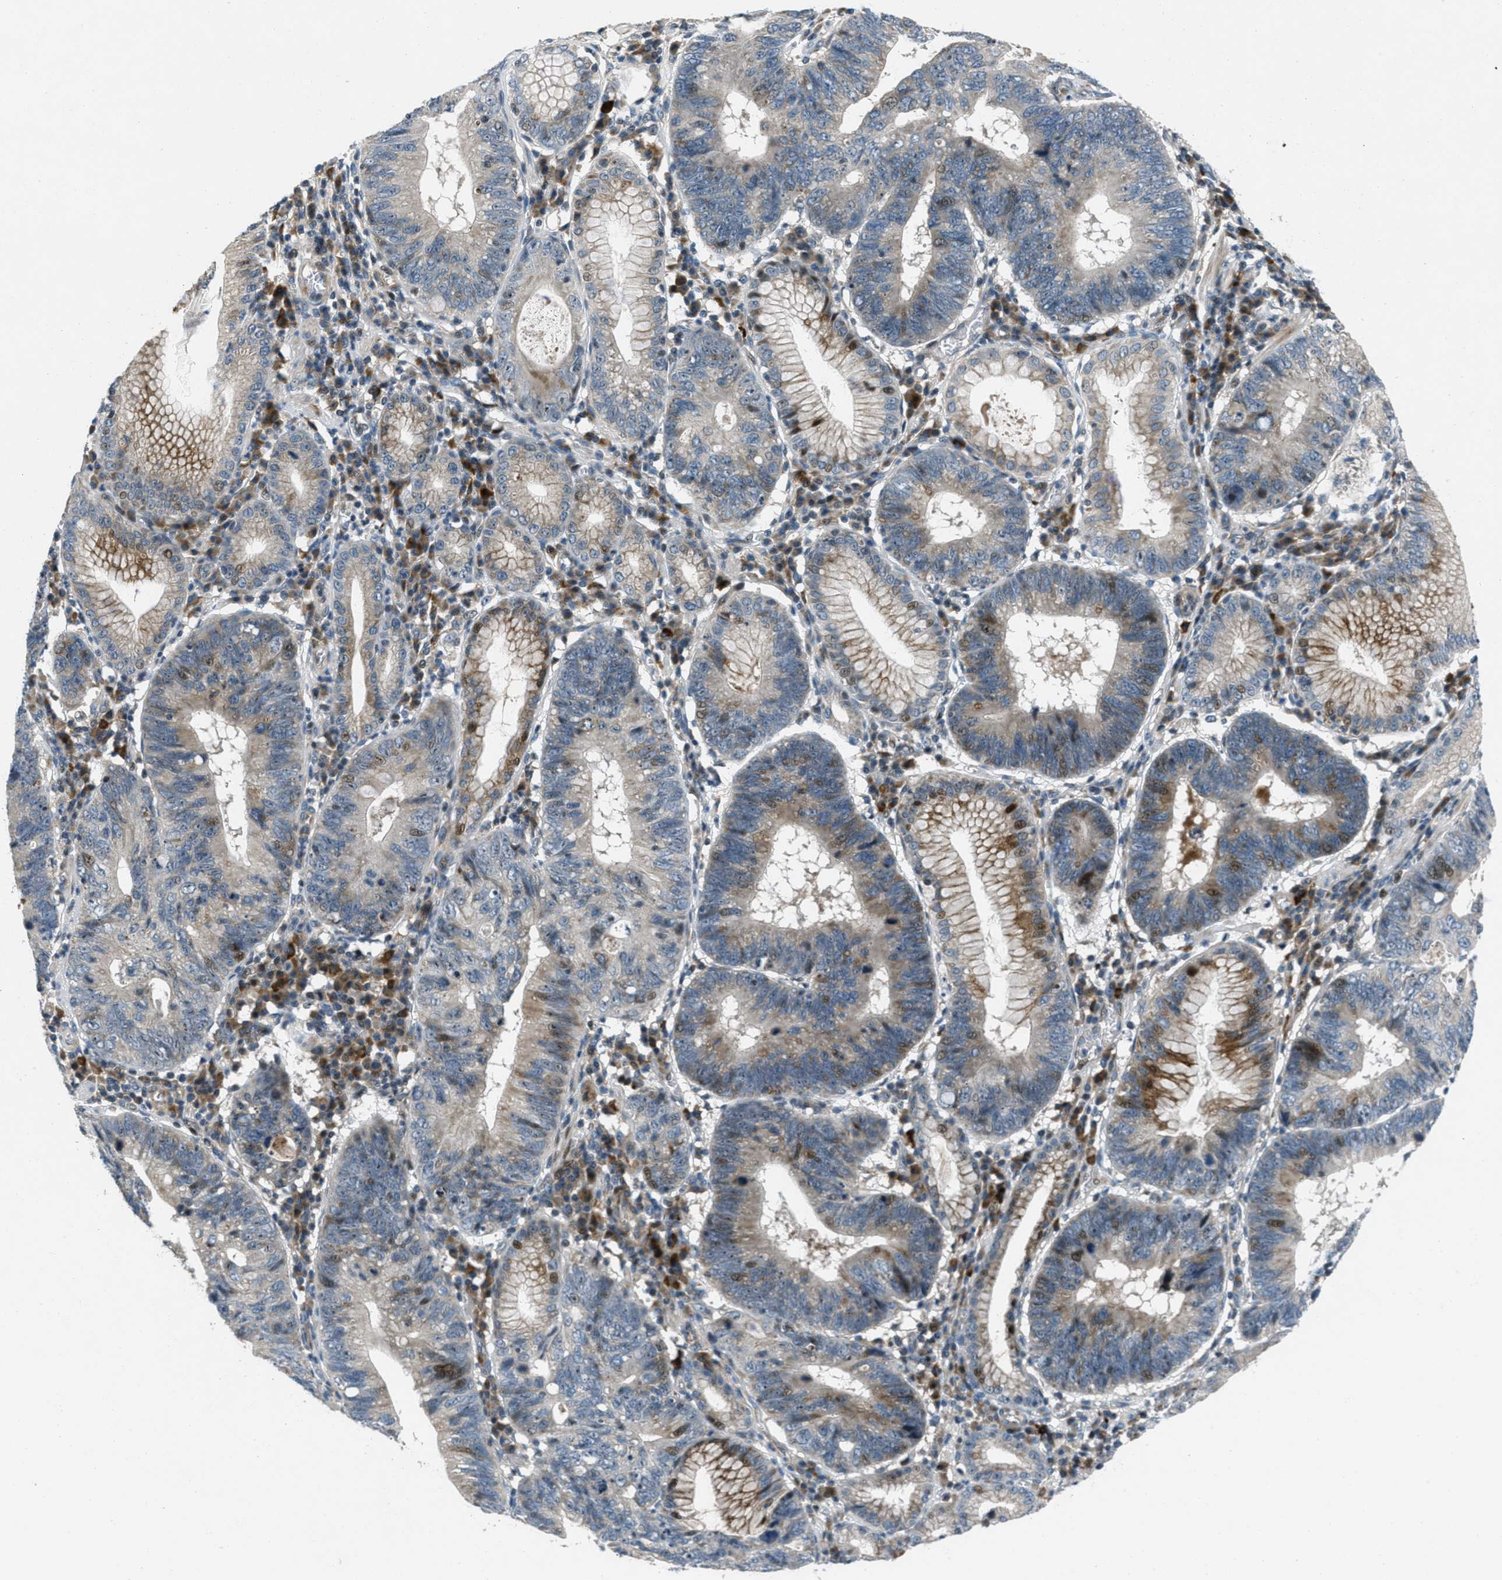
{"staining": {"intensity": "moderate", "quantity": "<25%", "location": "cytoplasmic/membranous"}, "tissue": "stomach cancer", "cell_type": "Tumor cells", "image_type": "cancer", "snomed": [{"axis": "morphology", "description": "Adenocarcinoma, NOS"}, {"axis": "topography", "description": "Stomach"}], "caption": "About <25% of tumor cells in human stomach adenocarcinoma reveal moderate cytoplasmic/membranous protein positivity as visualized by brown immunohistochemical staining.", "gene": "CLEC2D", "patient": {"sex": "male", "age": 59}}